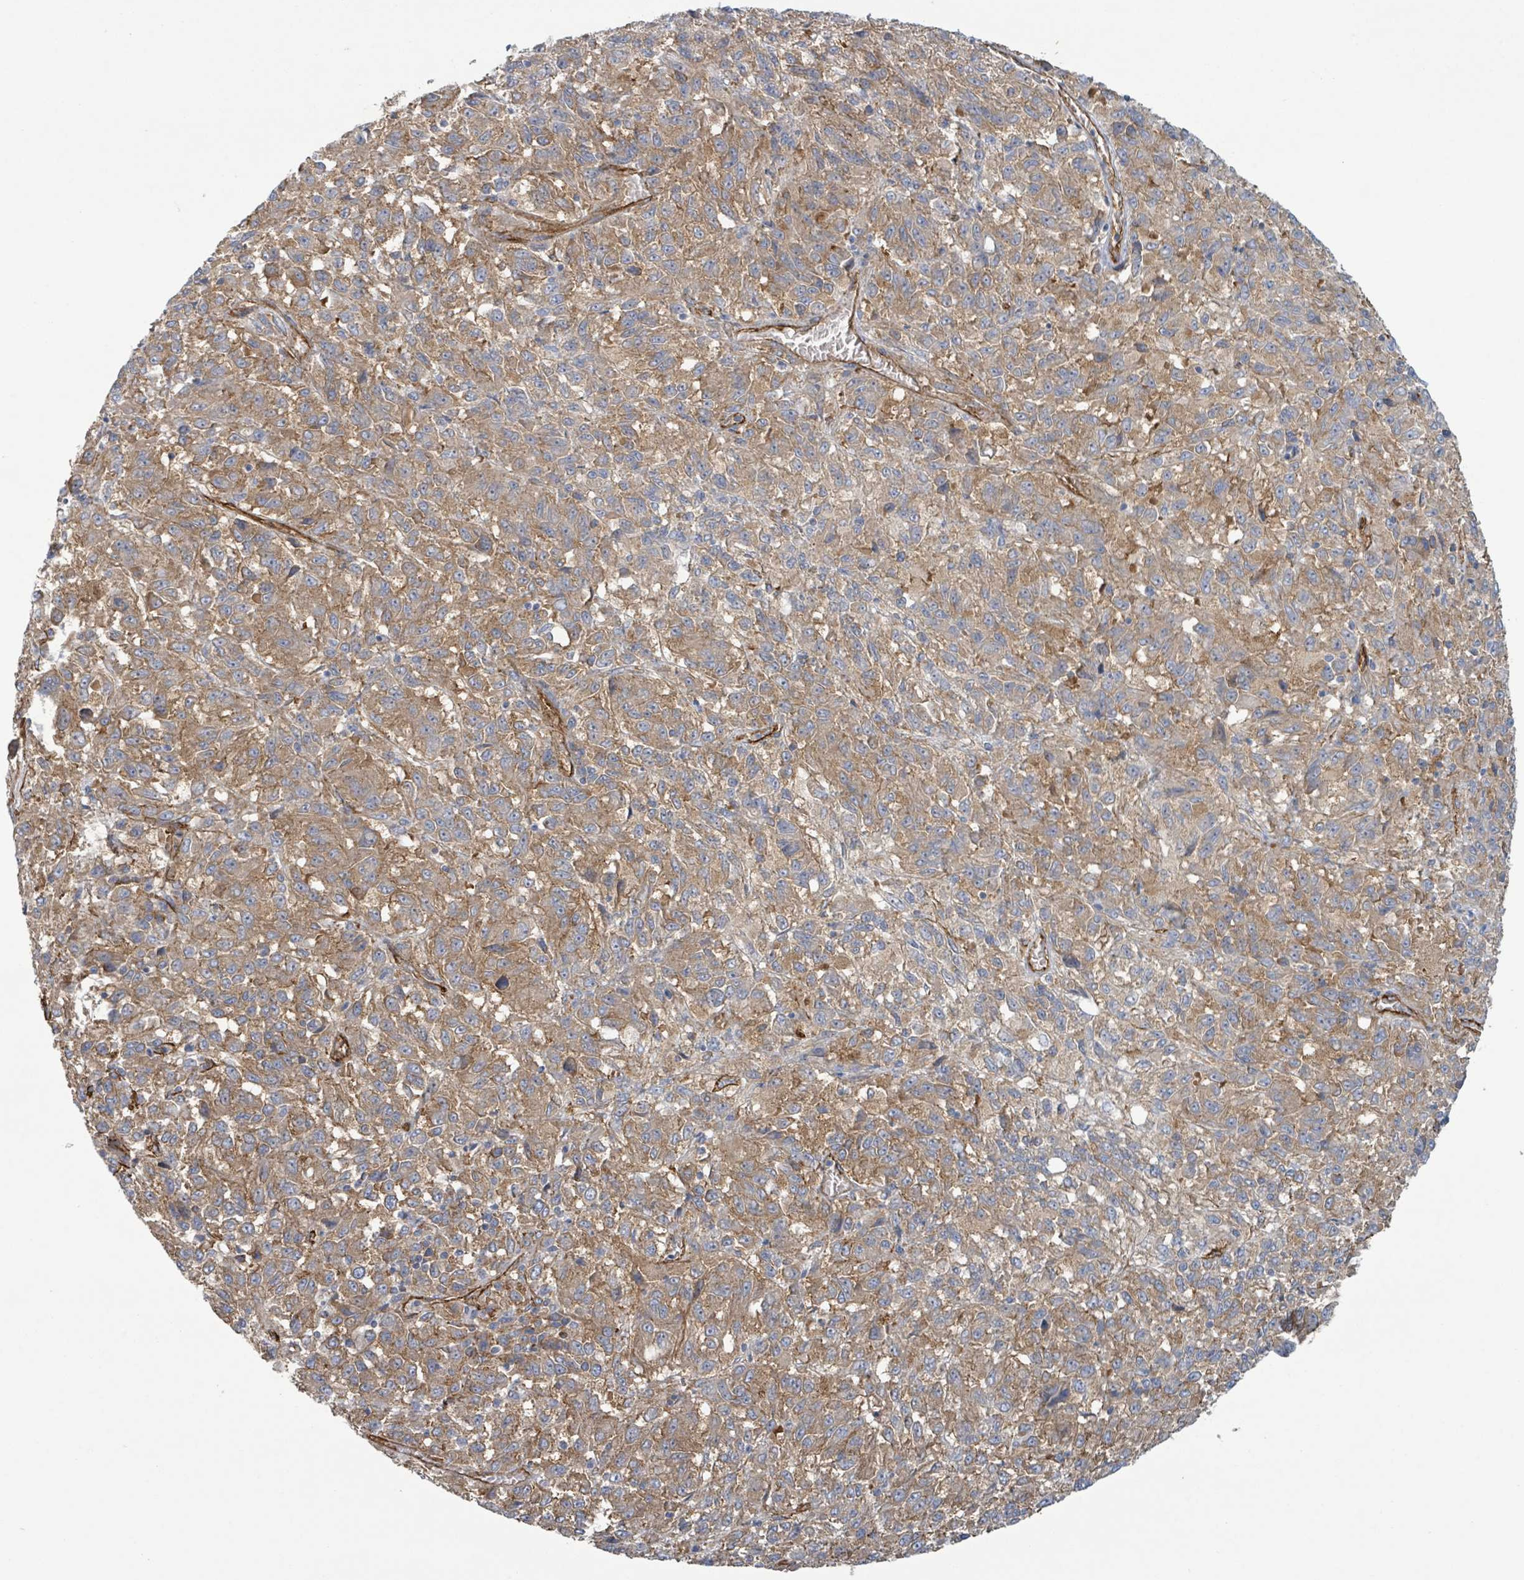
{"staining": {"intensity": "moderate", "quantity": ">75%", "location": "cytoplasmic/membranous"}, "tissue": "melanoma", "cell_type": "Tumor cells", "image_type": "cancer", "snomed": [{"axis": "morphology", "description": "Malignant melanoma, Metastatic site"}, {"axis": "topography", "description": "Lung"}], "caption": "Approximately >75% of tumor cells in melanoma exhibit moderate cytoplasmic/membranous protein positivity as visualized by brown immunohistochemical staining.", "gene": "LDOC1", "patient": {"sex": "male", "age": 64}}